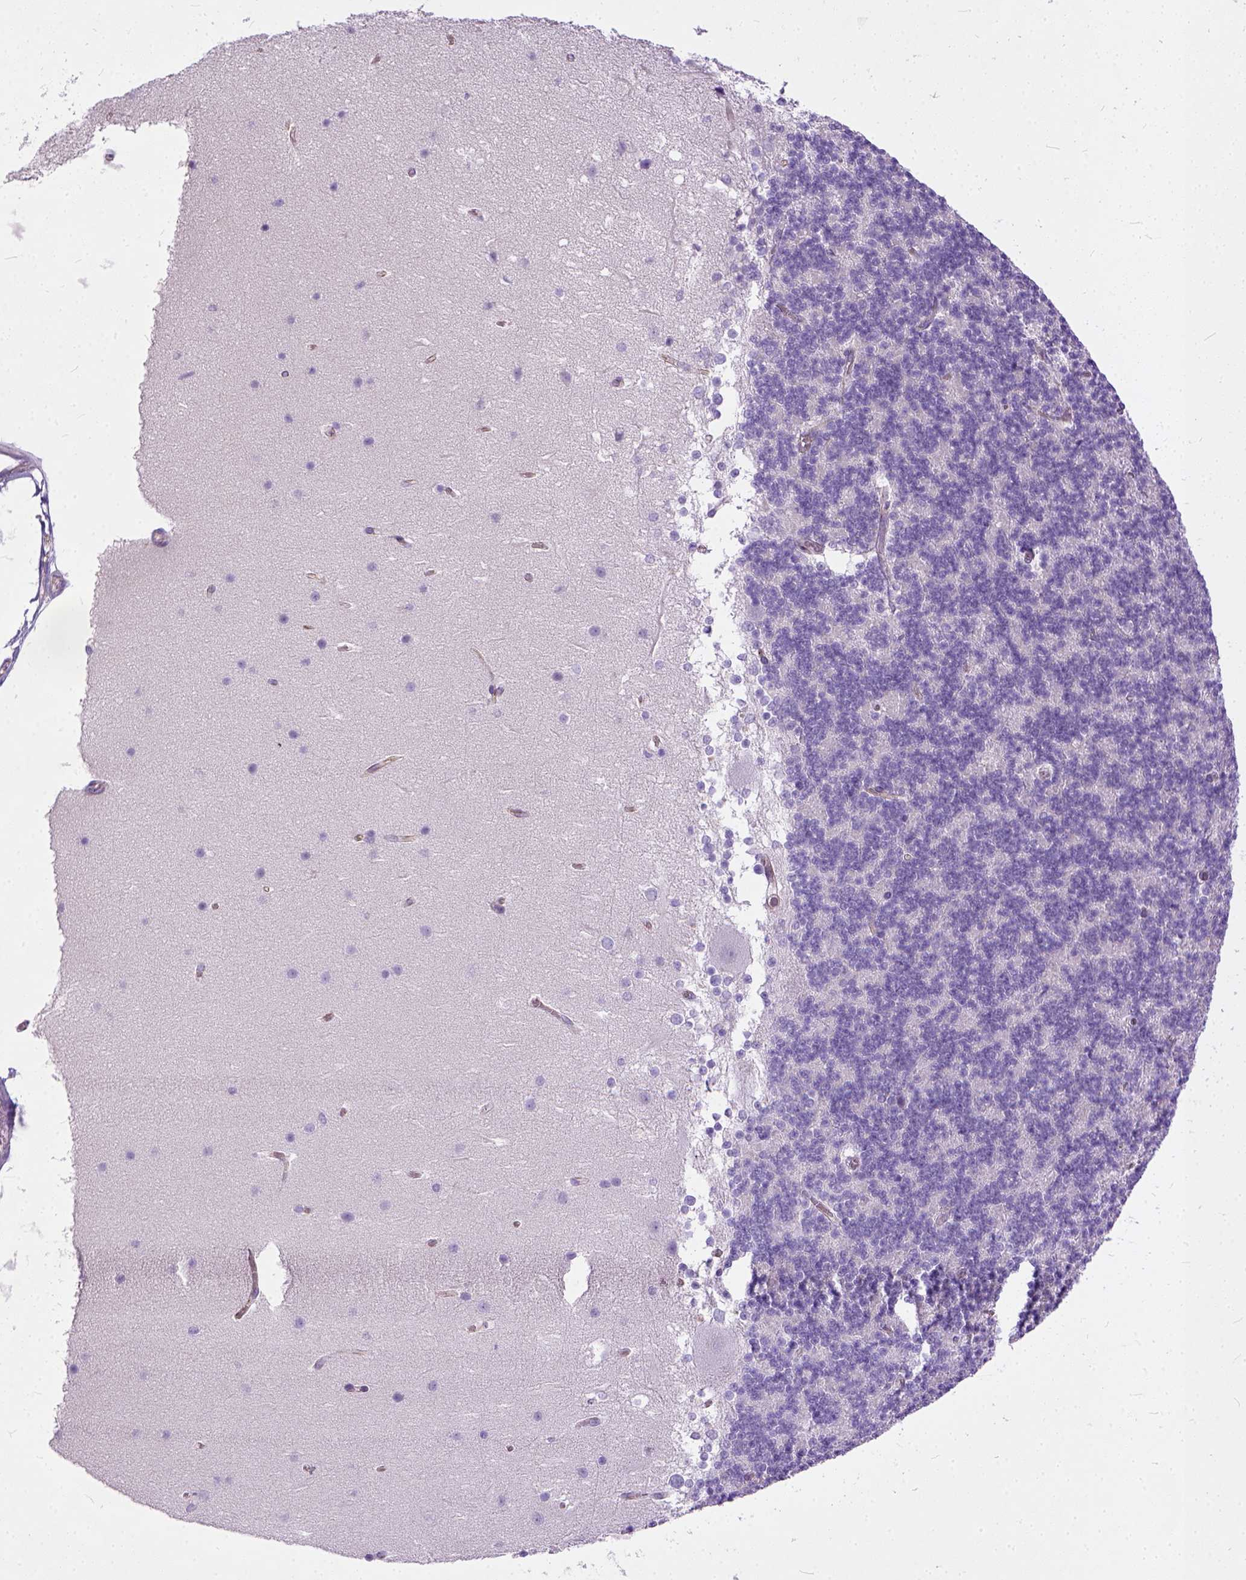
{"staining": {"intensity": "negative", "quantity": "none", "location": "none"}, "tissue": "cerebellum", "cell_type": "Cells in granular layer", "image_type": "normal", "snomed": [{"axis": "morphology", "description": "Normal tissue, NOS"}, {"axis": "topography", "description": "Cerebellum"}], "caption": "Protein analysis of unremarkable cerebellum displays no significant expression in cells in granular layer.", "gene": "ADGRF1", "patient": {"sex": "female", "age": 19}}